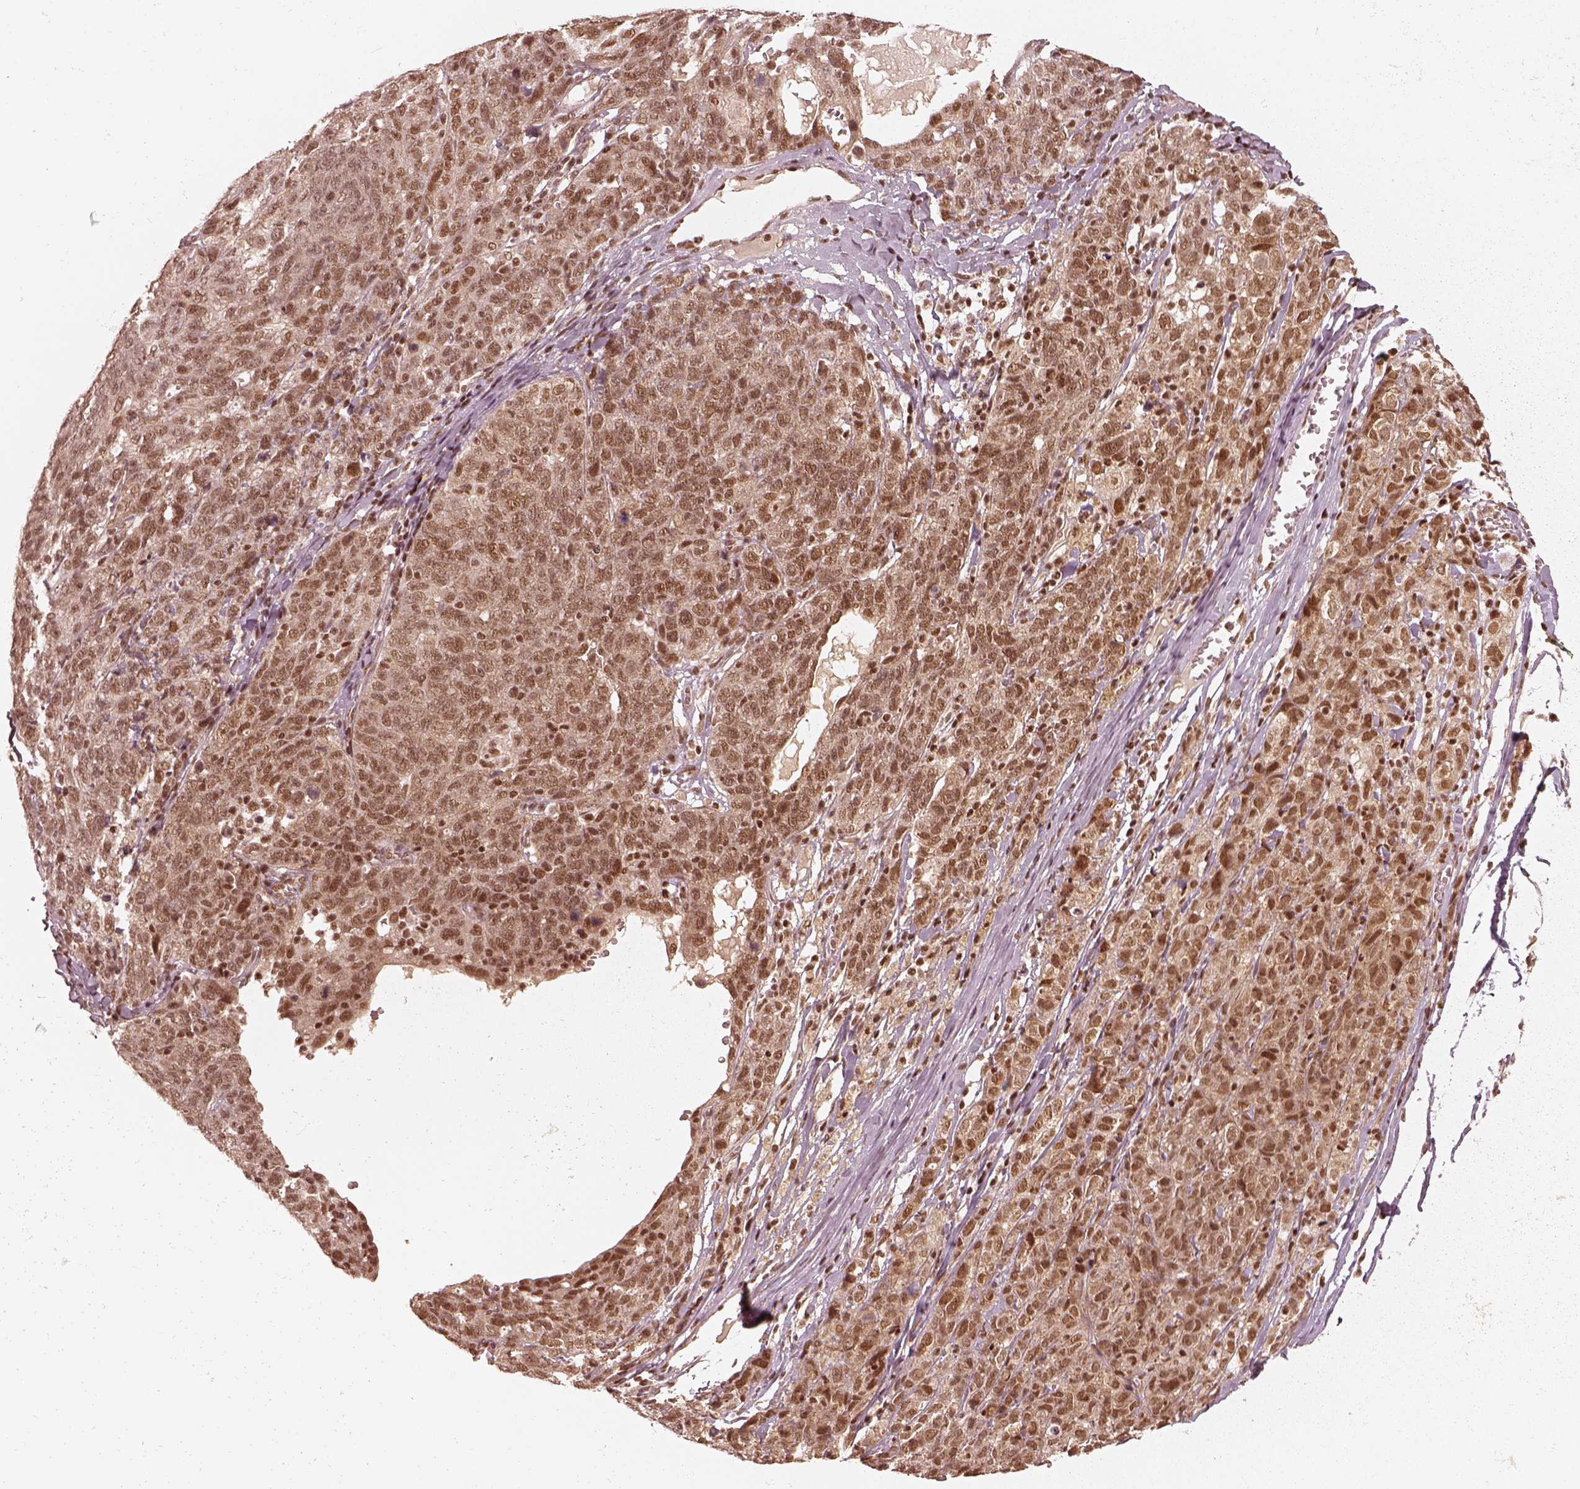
{"staining": {"intensity": "moderate", "quantity": ">75%", "location": "nuclear"}, "tissue": "ovarian cancer", "cell_type": "Tumor cells", "image_type": "cancer", "snomed": [{"axis": "morphology", "description": "Cystadenocarcinoma, serous, NOS"}, {"axis": "topography", "description": "Ovary"}], "caption": "Moderate nuclear positivity is appreciated in approximately >75% of tumor cells in ovarian cancer. (IHC, brightfield microscopy, high magnification).", "gene": "GMEB2", "patient": {"sex": "female", "age": 71}}